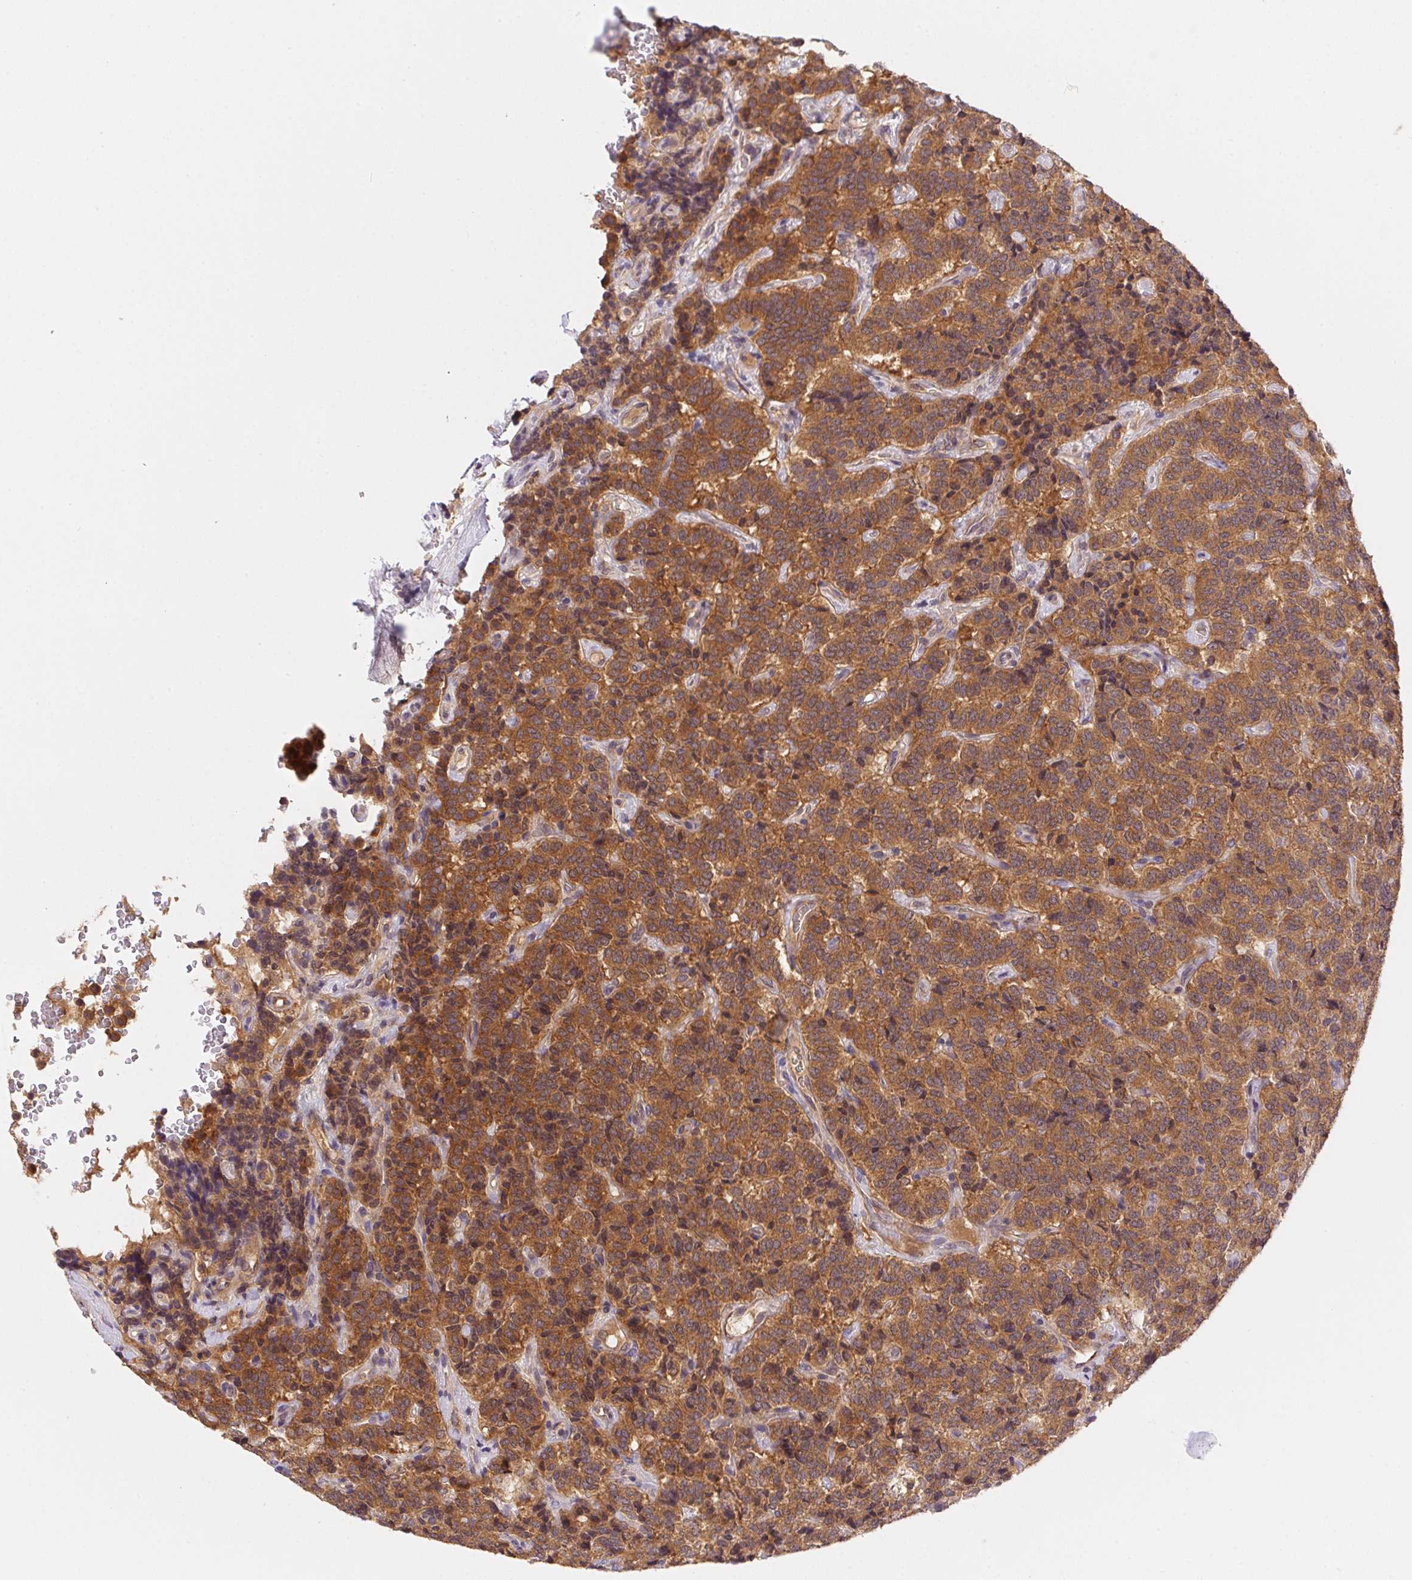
{"staining": {"intensity": "moderate", "quantity": ">75%", "location": "cytoplasmic/membranous"}, "tissue": "carcinoid", "cell_type": "Tumor cells", "image_type": "cancer", "snomed": [{"axis": "morphology", "description": "Carcinoid, malignant, NOS"}, {"axis": "topography", "description": "Pancreas"}], "caption": "Human carcinoid (malignant) stained for a protein (brown) shows moderate cytoplasmic/membranous positive expression in about >75% of tumor cells.", "gene": "PRKAA1", "patient": {"sex": "male", "age": 36}}